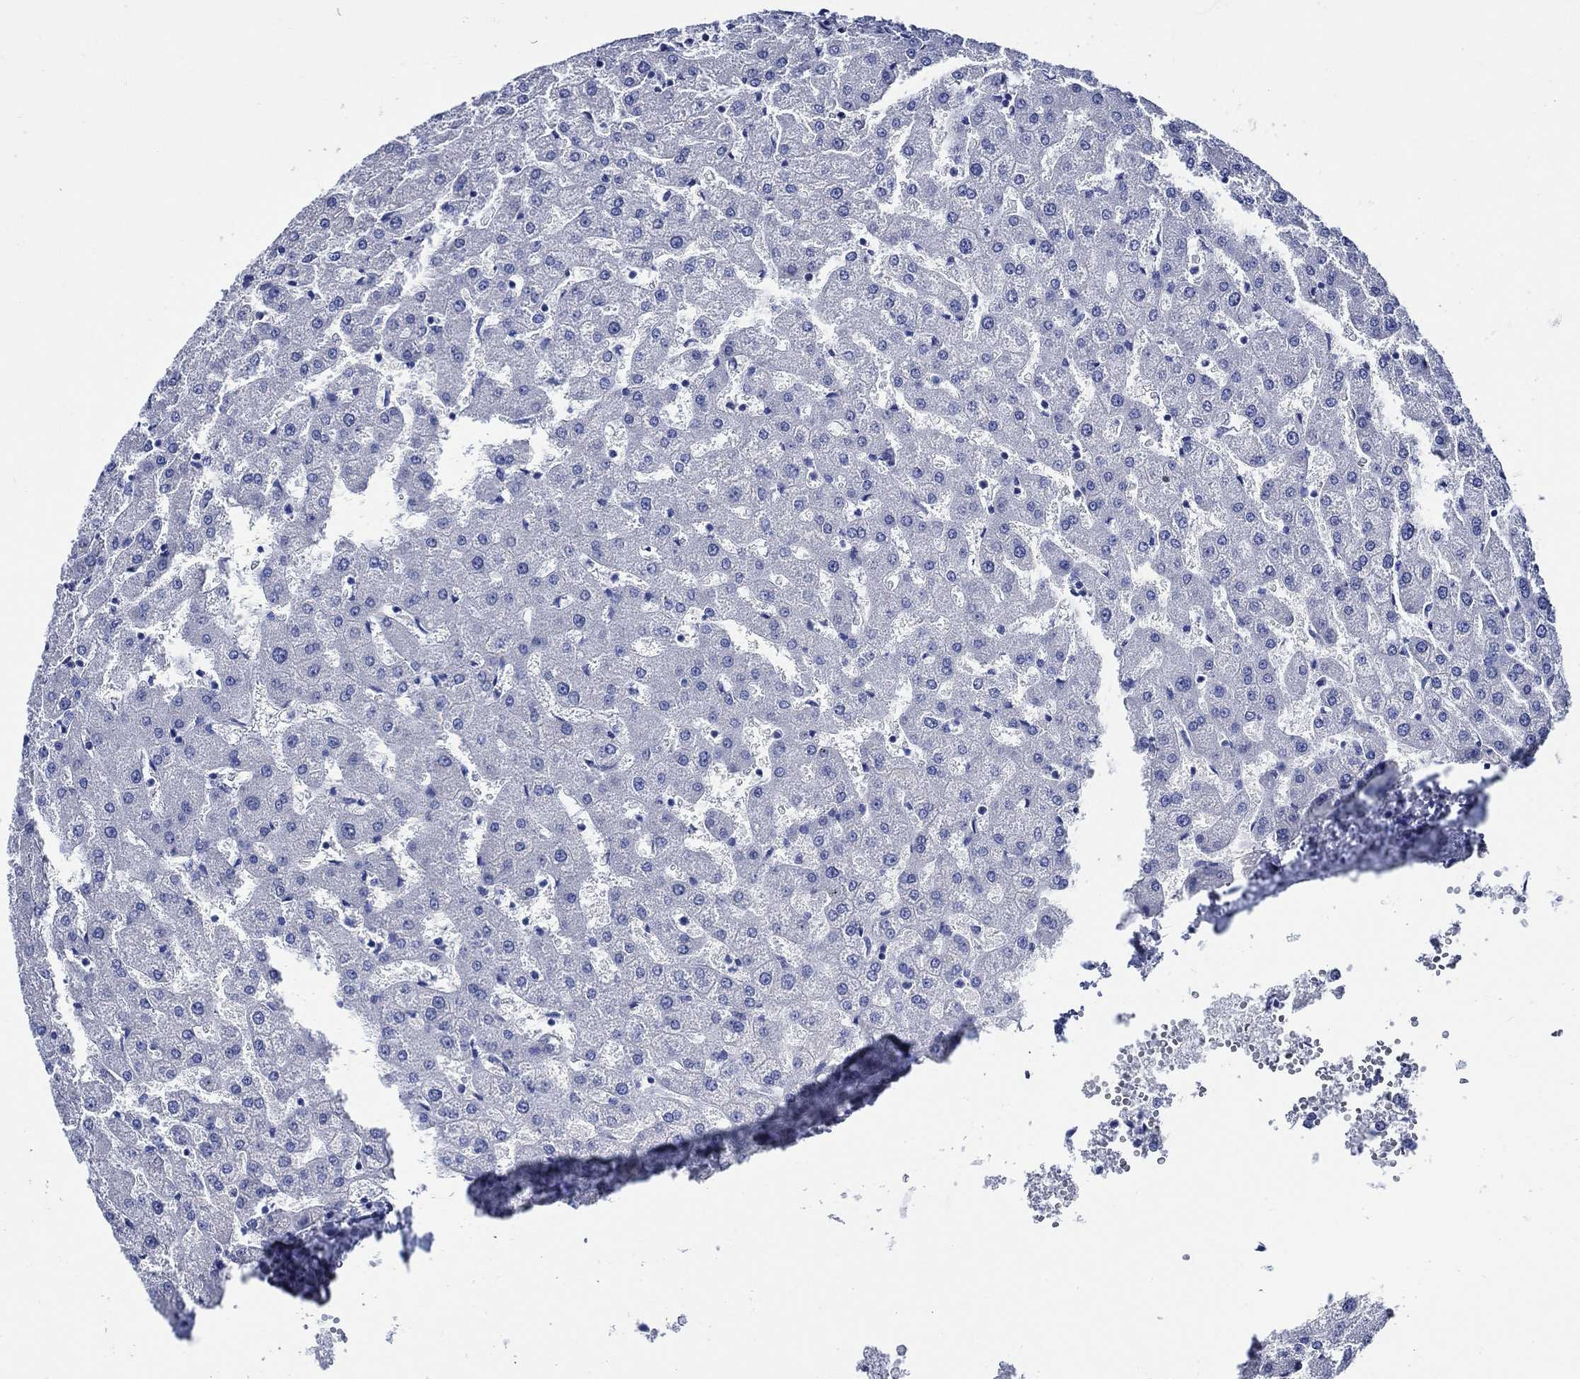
{"staining": {"intensity": "negative", "quantity": "none", "location": "none"}, "tissue": "liver", "cell_type": "Cholangiocytes", "image_type": "normal", "snomed": [{"axis": "morphology", "description": "Normal tissue, NOS"}, {"axis": "topography", "description": "Liver"}], "caption": "This is a micrograph of immunohistochemistry (IHC) staining of unremarkable liver, which shows no positivity in cholangiocytes. The staining is performed using DAB (3,3'-diaminobenzidine) brown chromogen with nuclei counter-stained in using hematoxylin.", "gene": "WDR62", "patient": {"sex": "female", "age": 50}}